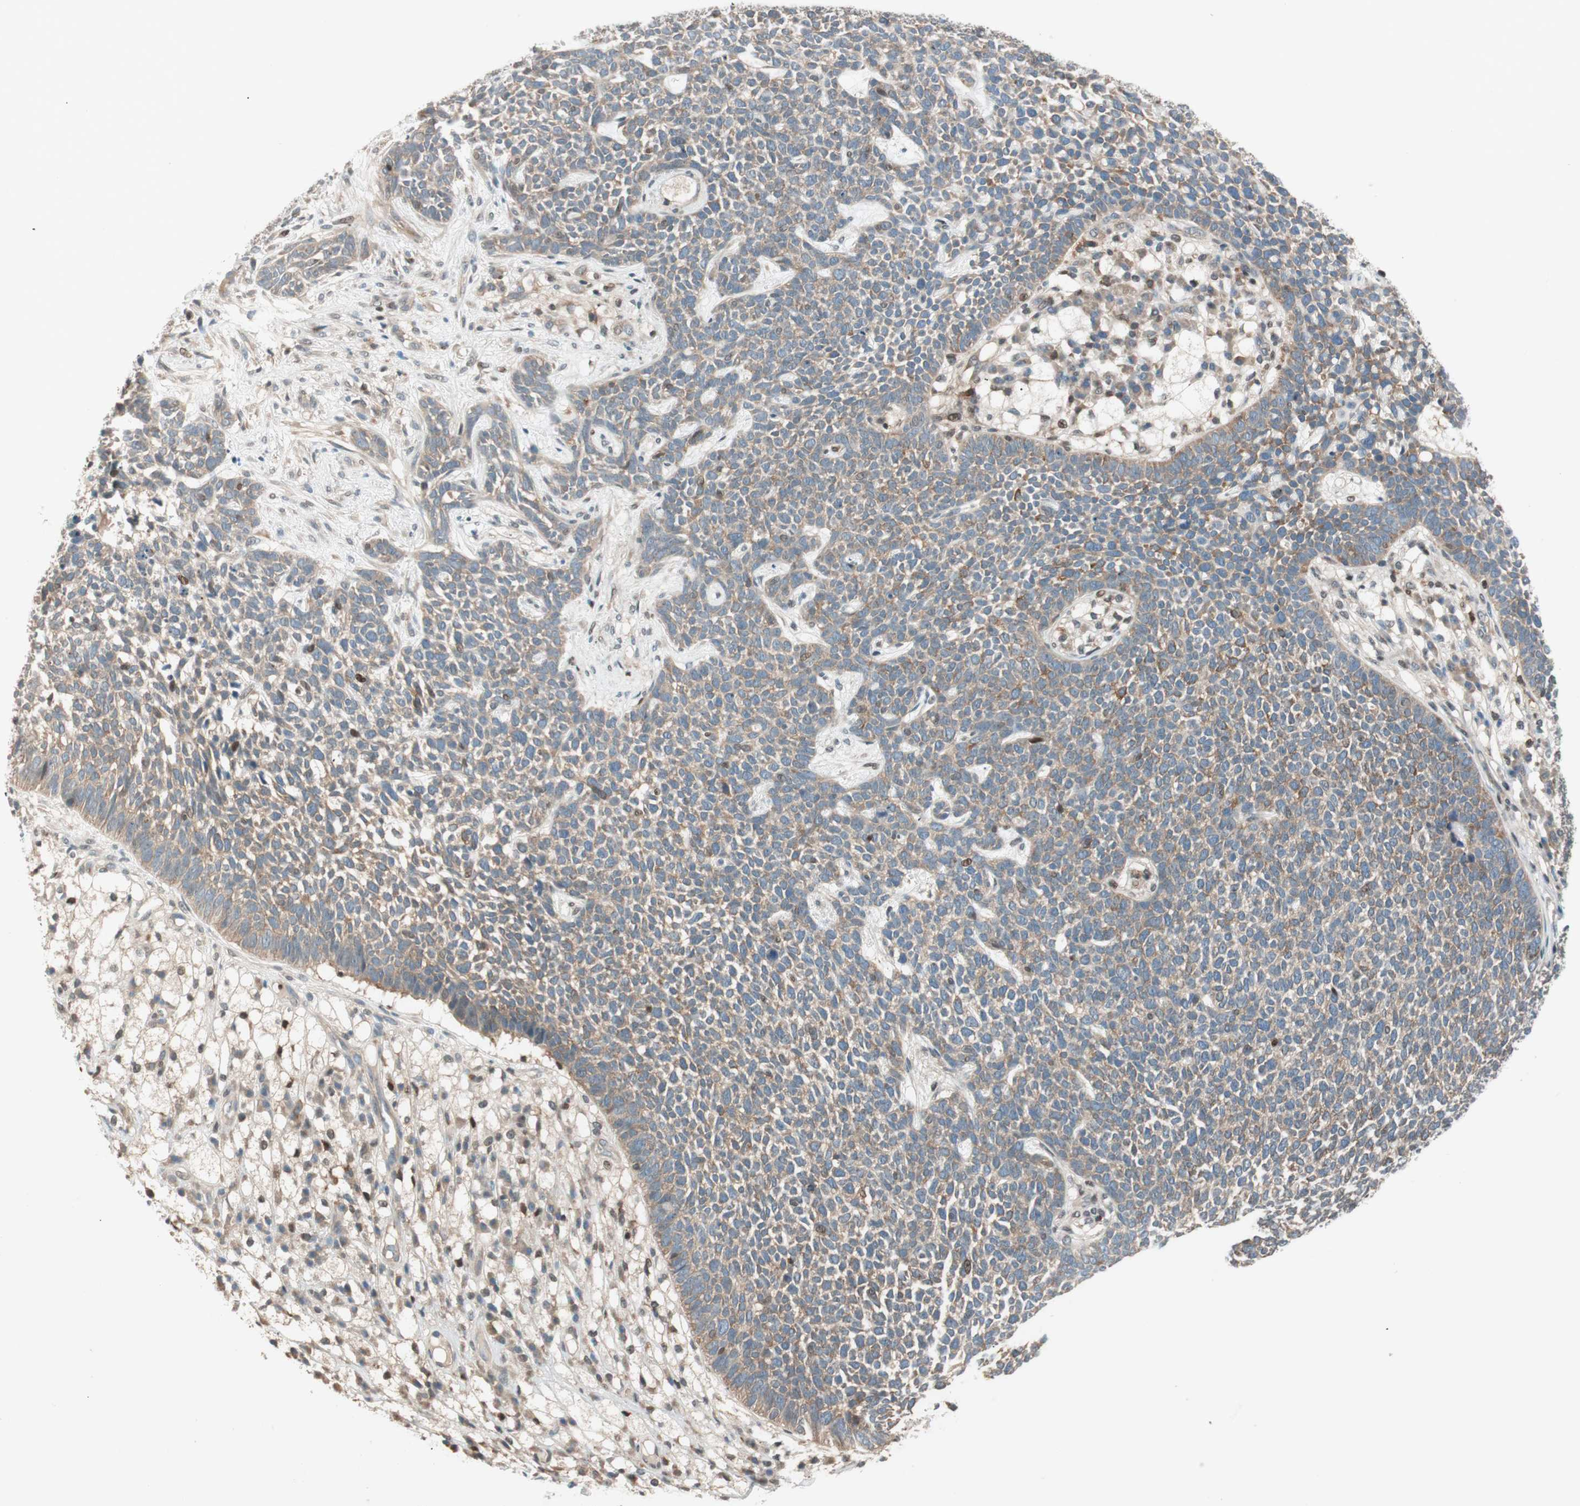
{"staining": {"intensity": "moderate", "quantity": ">75%", "location": "cytoplasmic/membranous"}, "tissue": "skin cancer", "cell_type": "Tumor cells", "image_type": "cancer", "snomed": [{"axis": "morphology", "description": "Basal cell carcinoma"}, {"axis": "topography", "description": "Skin"}], "caption": "Immunohistochemistry (IHC) of human skin cancer exhibits medium levels of moderate cytoplasmic/membranous expression in about >75% of tumor cells.", "gene": "BIN1", "patient": {"sex": "female", "age": 84}}